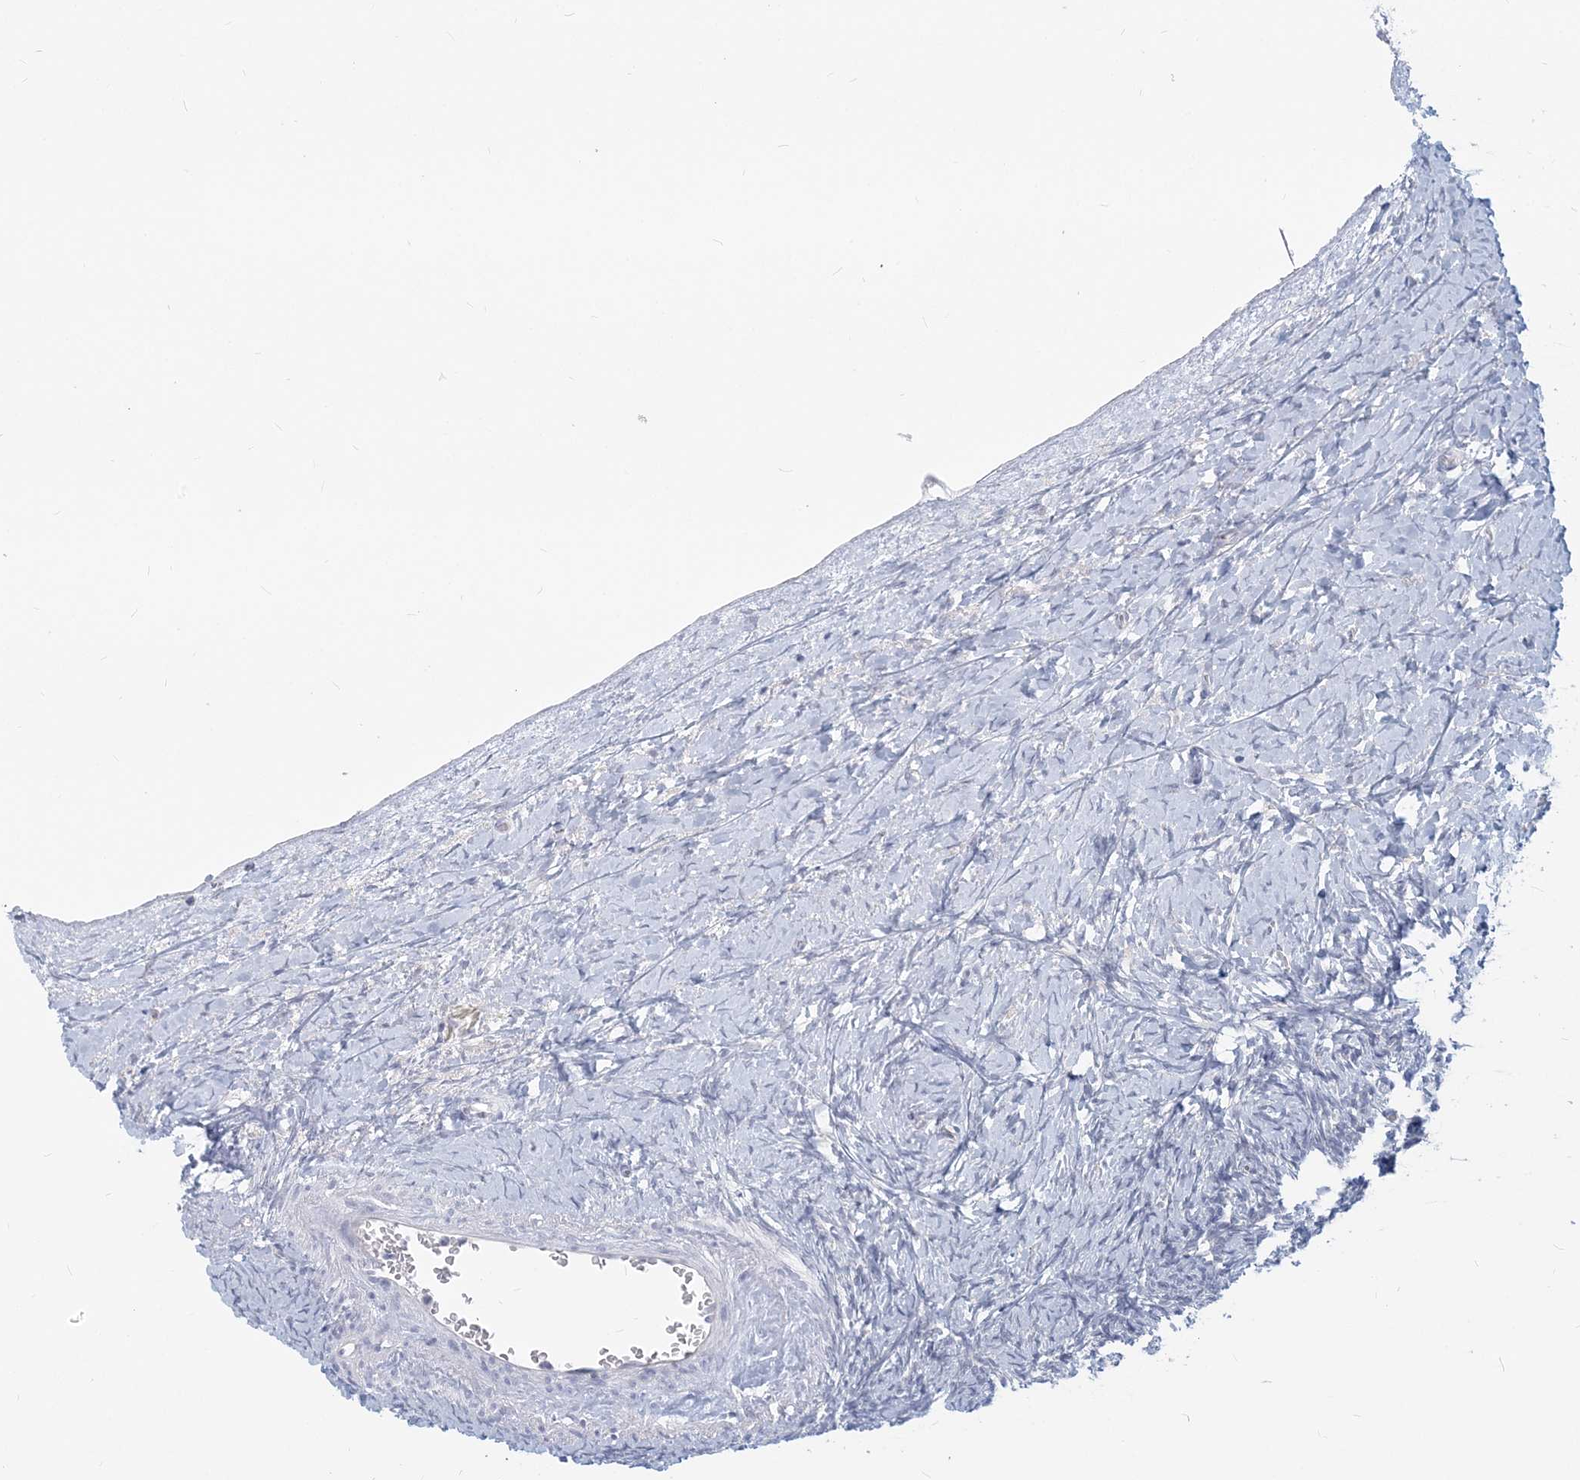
{"staining": {"intensity": "negative", "quantity": "none", "location": "none"}, "tissue": "ovary", "cell_type": "Follicle cells", "image_type": "normal", "snomed": [{"axis": "morphology", "description": "Normal tissue, NOS"}, {"axis": "morphology", "description": "Developmental malformation"}, {"axis": "topography", "description": "Ovary"}], "caption": "This is a histopathology image of immunohistochemistry (IHC) staining of normal ovary, which shows no staining in follicle cells. (DAB (3,3'-diaminobenzidine) immunohistochemistry with hematoxylin counter stain).", "gene": "GMPPA", "patient": {"sex": "female", "age": 39}}